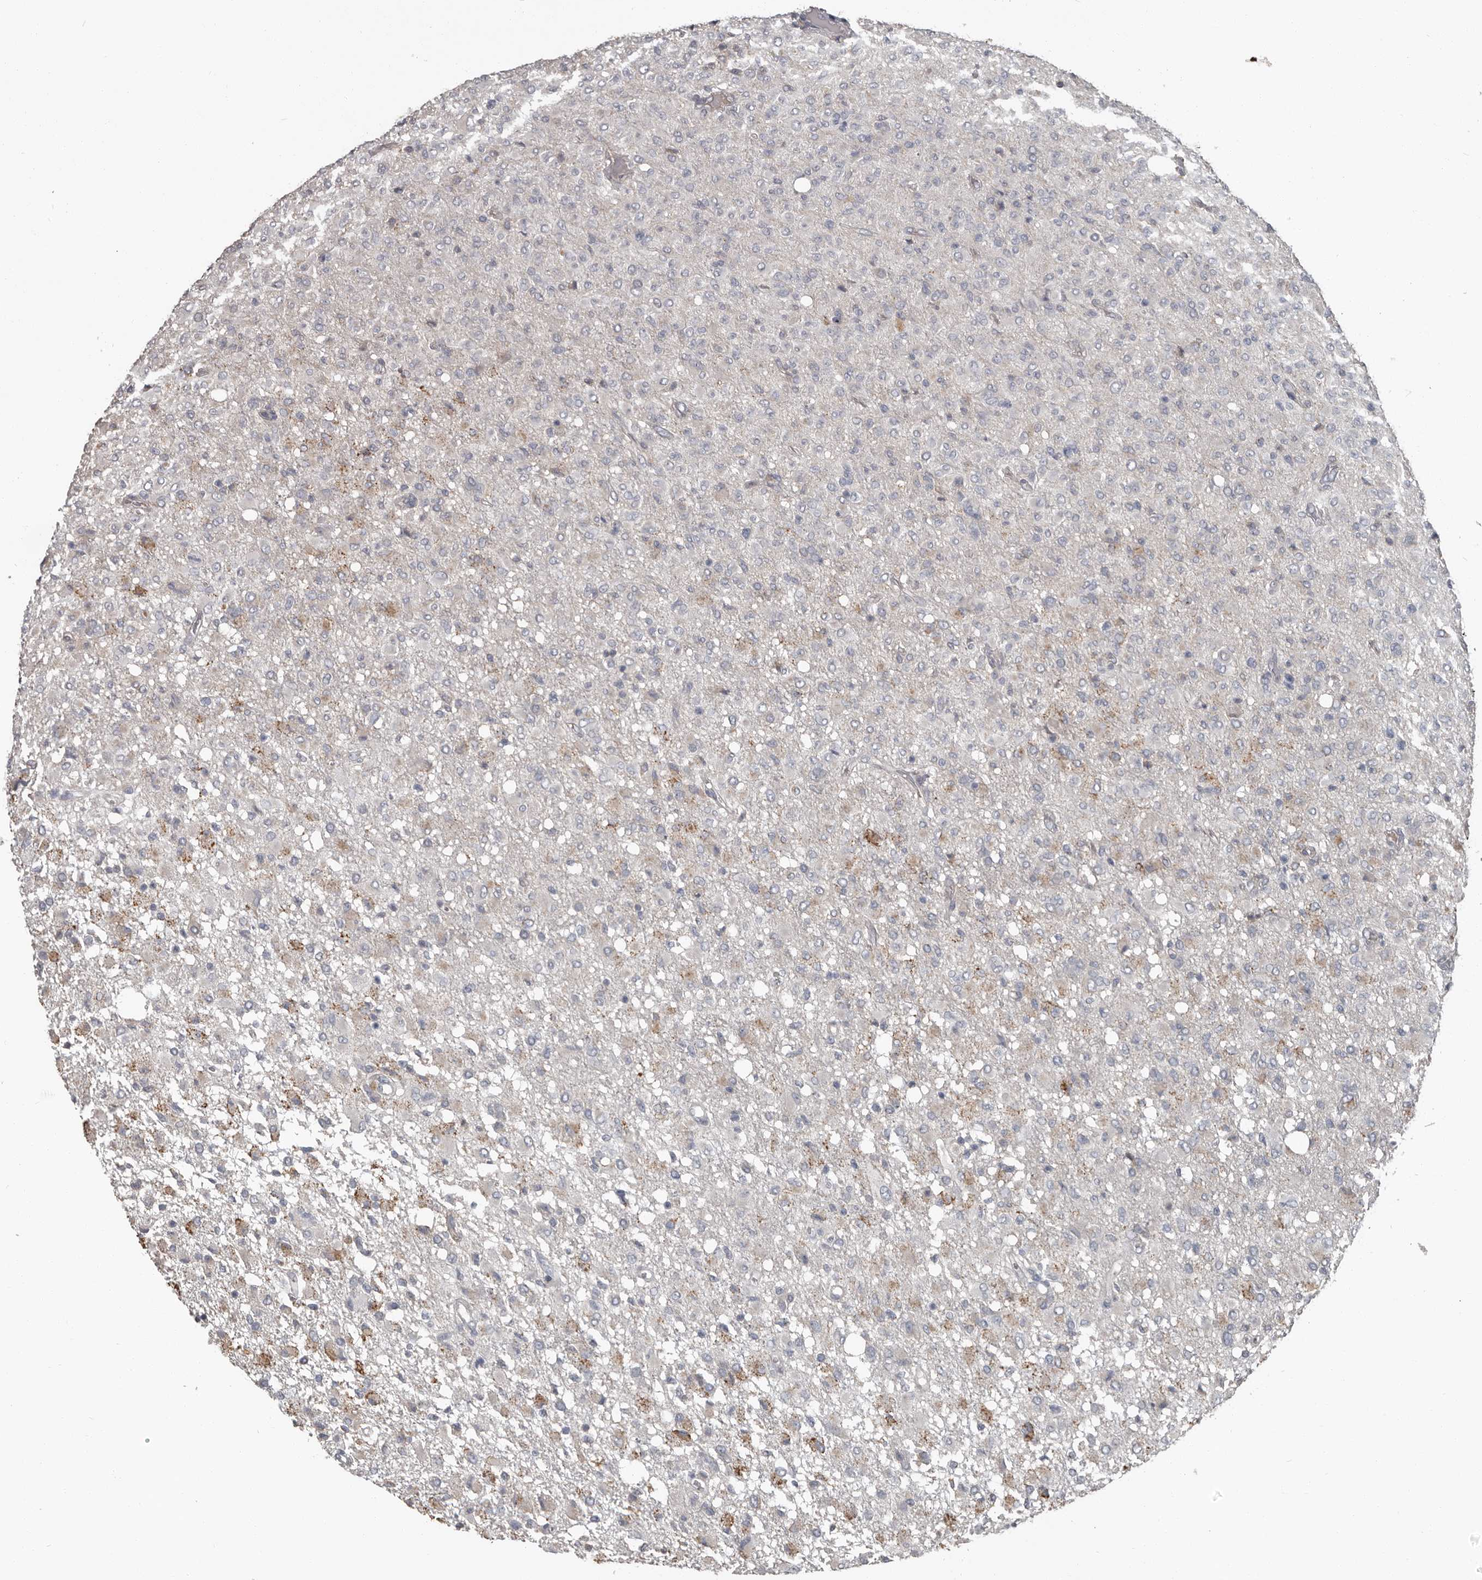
{"staining": {"intensity": "negative", "quantity": "none", "location": "none"}, "tissue": "glioma", "cell_type": "Tumor cells", "image_type": "cancer", "snomed": [{"axis": "morphology", "description": "Glioma, malignant, High grade"}, {"axis": "topography", "description": "Brain"}], "caption": "This is an immunohistochemistry (IHC) photomicrograph of glioma. There is no staining in tumor cells.", "gene": "CA6", "patient": {"sex": "female", "age": 57}}